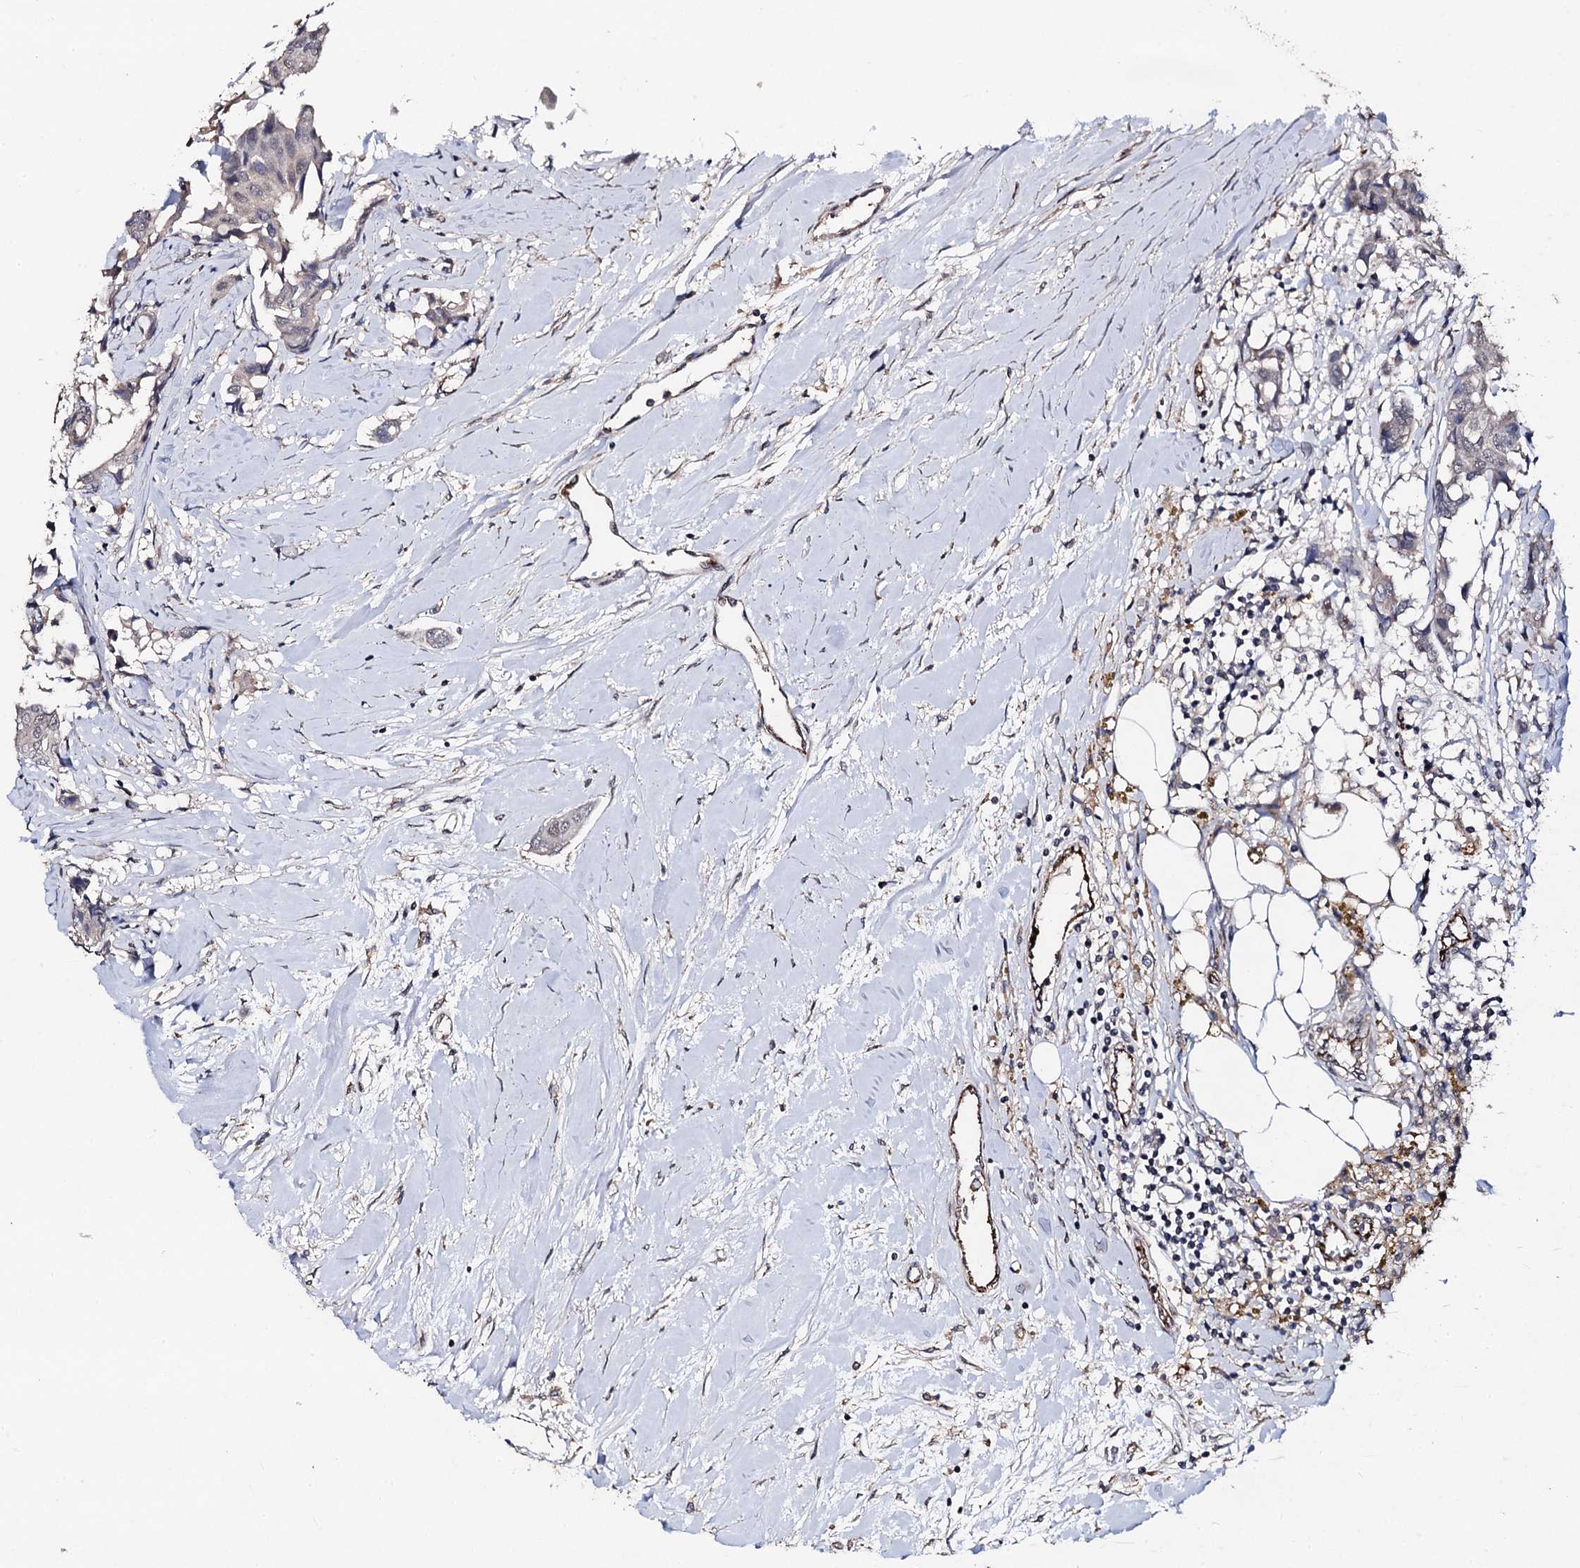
{"staining": {"intensity": "negative", "quantity": "none", "location": "none"}, "tissue": "breast cancer", "cell_type": "Tumor cells", "image_type": "cancer", "snomed": [{"axis": "morphology", "description": "Duct carcinoma"}, {"axis": "topography", "description": "Breast"}], "caption": "This is a photomicrograph of immunohistochemistry staining of breast cancer, which shows no positivity in tumor cells.", "gene": "PPTC7", "patient": {"sex": "female", "age": 80}}